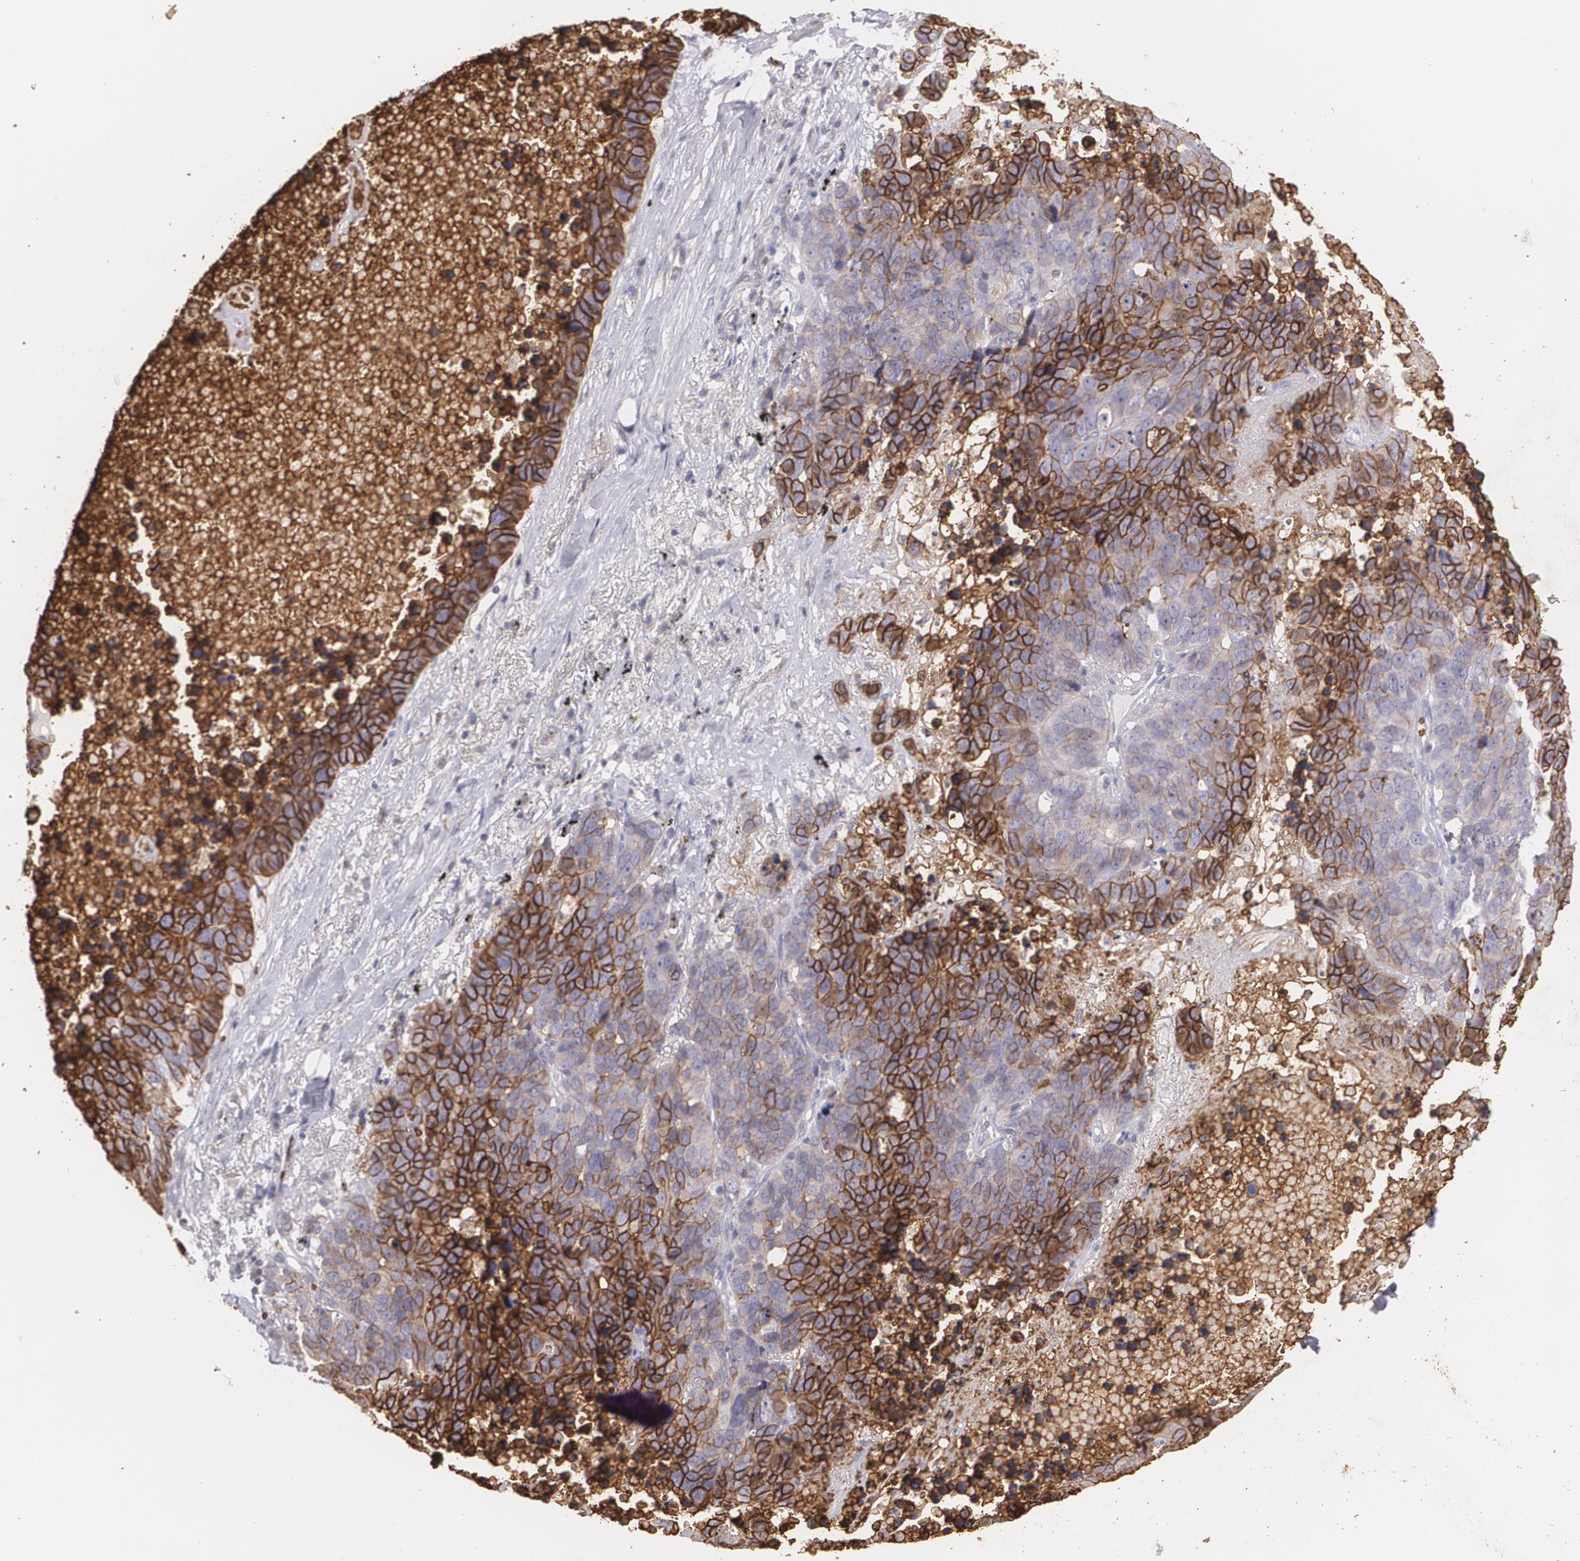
{"staining": {"intensity": "strong", "quantity": ">75%", "location": "cytoplasmic/membranous"}, "tissue": "lung cancer", "cell_type": "Tumor cells", "image_type": "cancer", "snomed": [{"axis": "morphology", "description": "Carcinoid, malignant, NOS"}, {"axis": "topography", "description": "Lung"}], "caption": "DAB immunohistochemical staining of lung cancer shows strong cytoplasmic/membranous protein expression in approximately >75% of tumor cells. Nuclei are stained in blue.", "gene": "SLC2A1", "patient": {"sex": "male", "age": 60}}